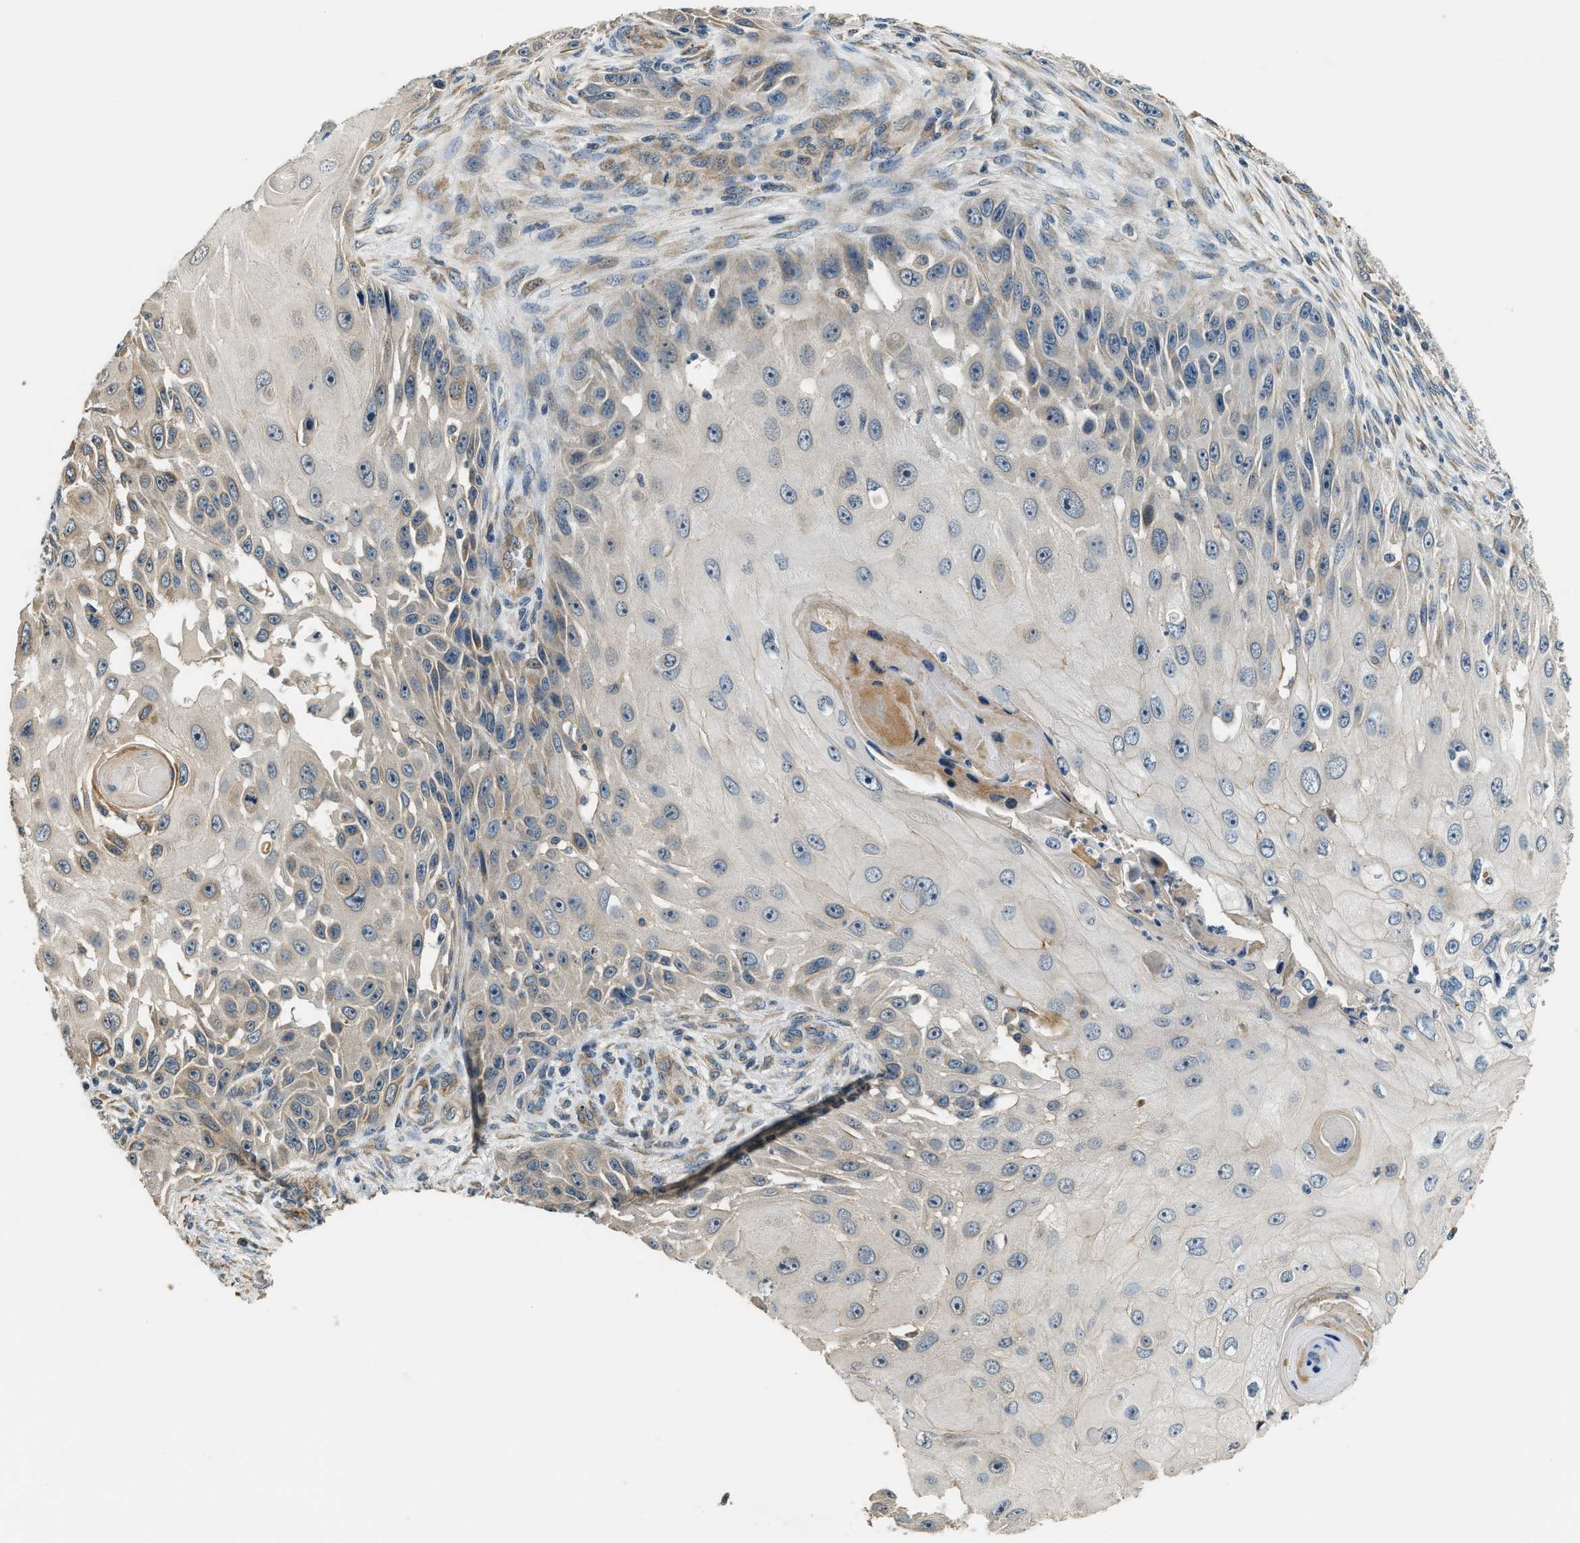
{"staining": {"intensity": "weak", "quantity": "25%-75%", "location": "cytoplasmic/membranous"}, "tissue": "skin cancer", "cell_type": "Tumor cells", "image_type": "cancer", "snomed": [{"axis": "morphology", "description": "Squamous cell carcinoma, NOS"}, {"axis": "topography", "description": "Skin"}], "caption": "Protein expression analysis of squamous cell carcinoma (skin) exhibits weak cytoplasmic/membranous staining in about 25%-75% of tumor cells.", "gene": "ALOX12", "patient": {"sex": "female", "age": 44}}